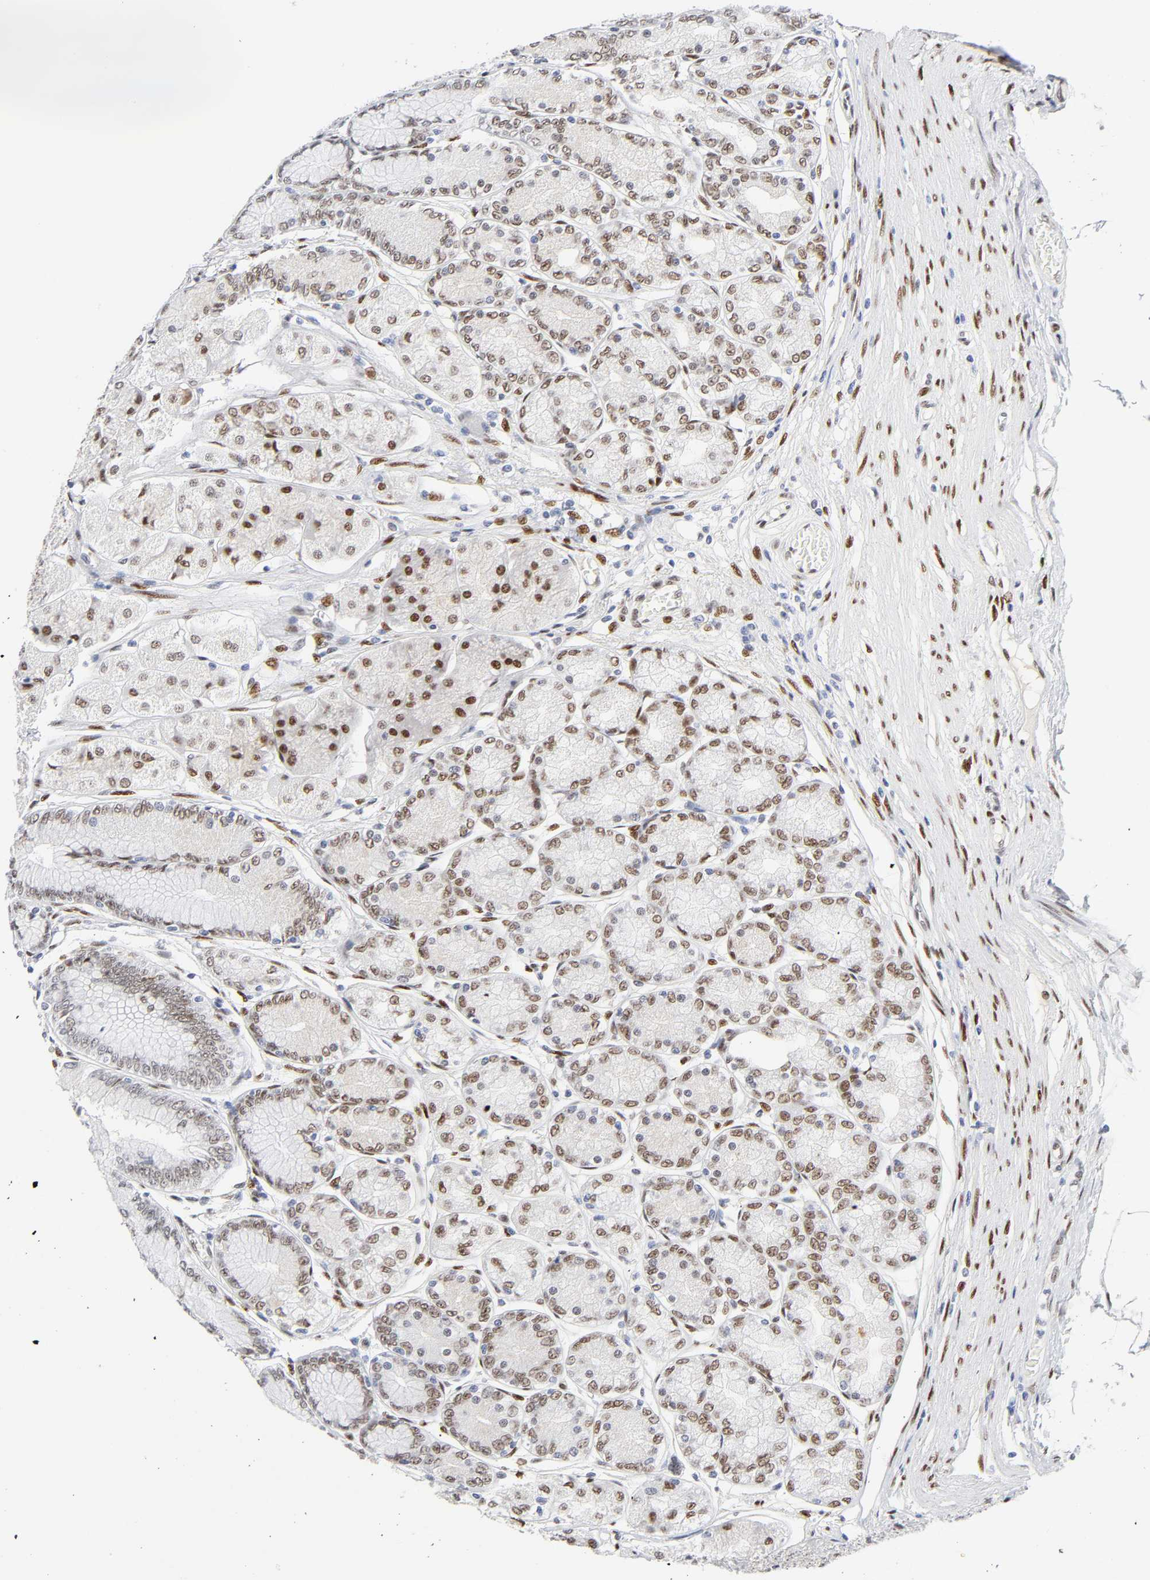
{"staining": {"intensity": "moderate", "quantity": ">75%", "location": "nuclear"}, "tissue": "stomach", "cell_type": "Glandular cells", "image_type": "normal", "snomed": [{"axis": "morphology", "description": "Normal tissue, NOS"}, {"axis": "morphology", "description": "Adenocarcinoma, NOS"}, {"axis": "topography", "description": "Stomach"}, {"axis": "topography", "description": "Stomach, lower"}], "caption": "Glandular cells reveal moderate nuclear staining in approximately >75% of cells in normal stomach.", "gene": "NFIC", "patient": {"sex": "female", "age": 65}}